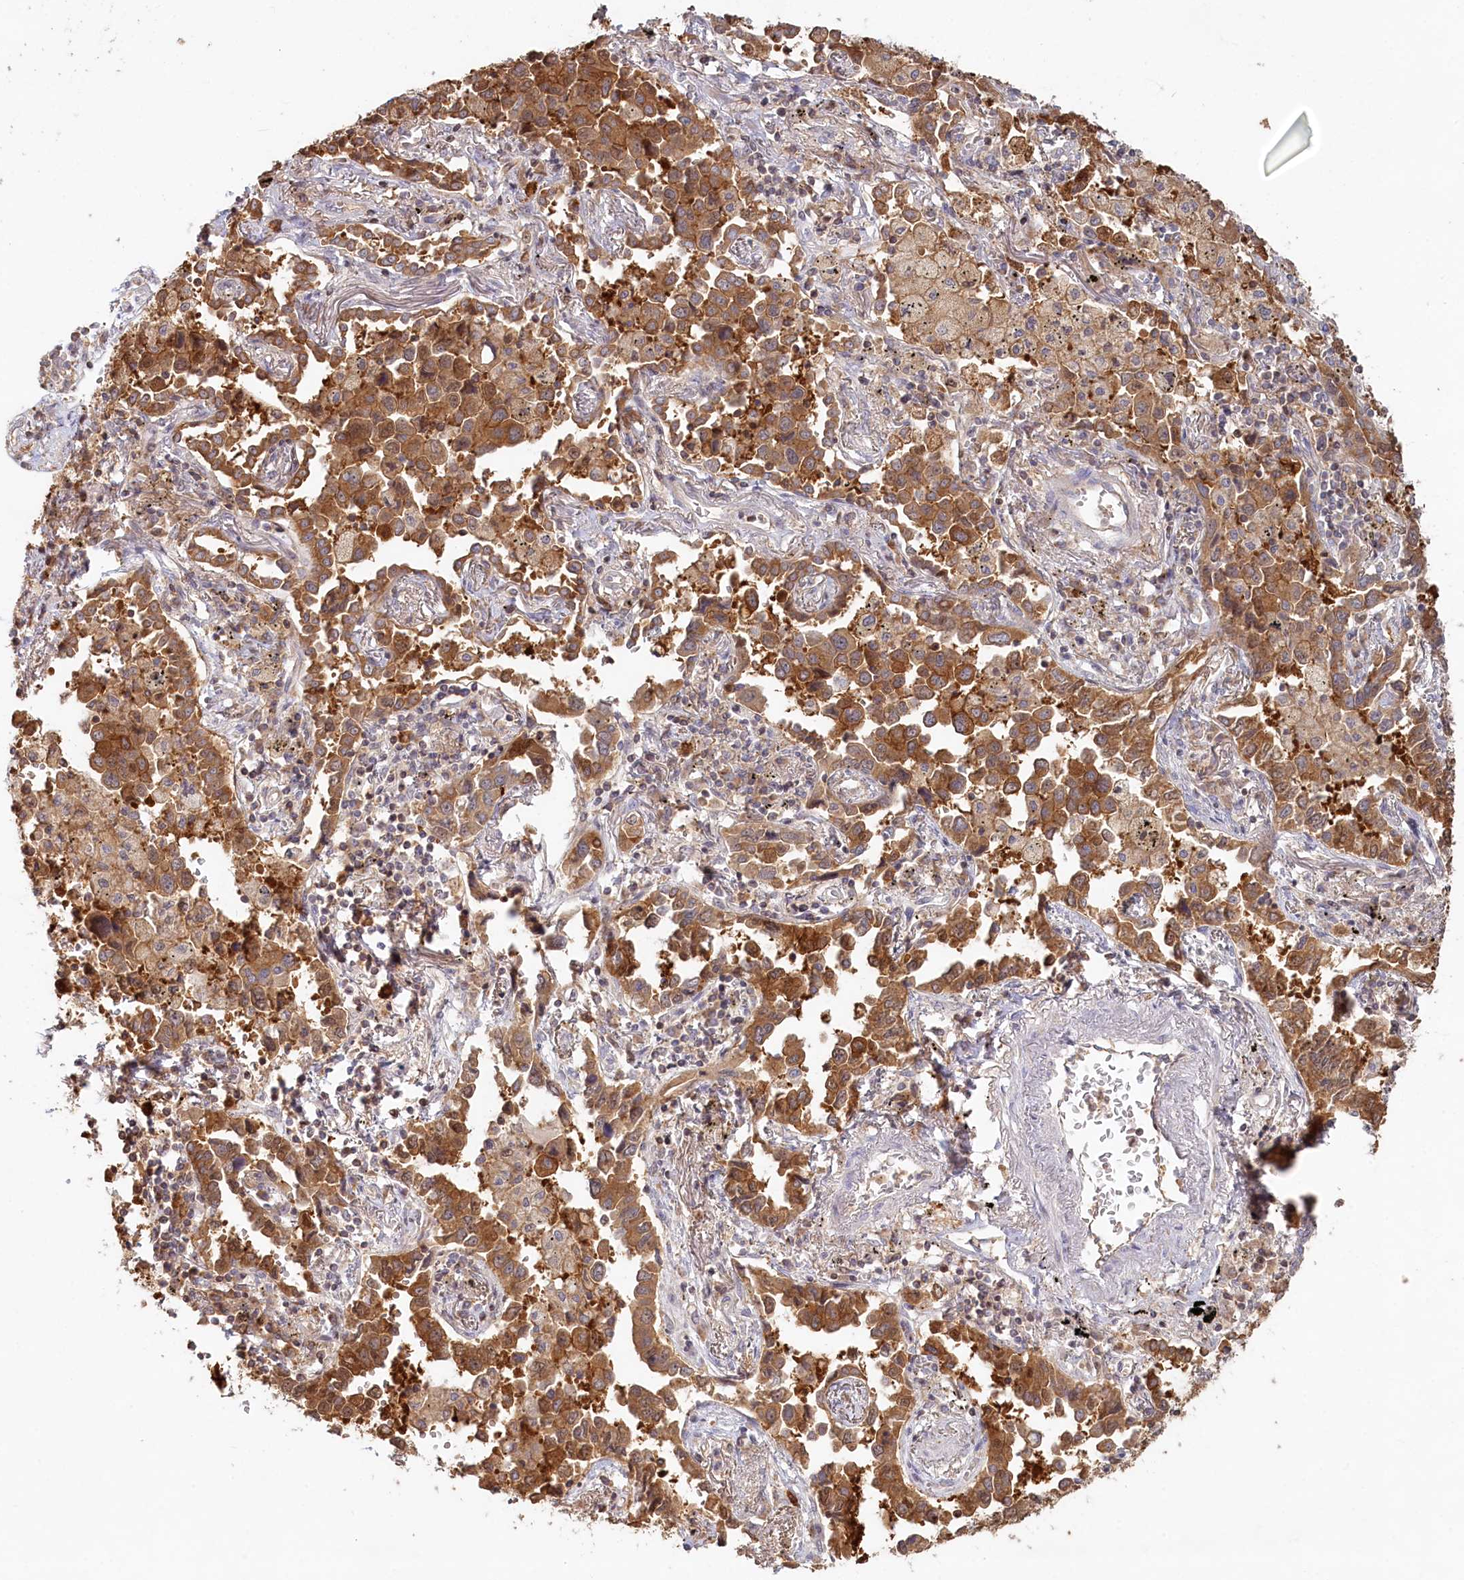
{"staining": {"intensity": "moderate", "quantity": ">75%", "location": "cytoplasmic/membranous"}, "tissue": "lung cancer", "cell_type": "Tumor cells", "image_type": "cancer", "snomed": [{"axis": "morphology", "description": "Adenocarcinoma, NOS"}, {"axis": "topography", "description": "Lung"}], "caption": "This is an image of immunohistochemistry (IHC) staining of lung adenocarcinoma, which shows moderate expression in the cytoplasmic/membranous of tumor cells.", "gene": "HAL", "patient": {"sex": "male", "age": 67}}